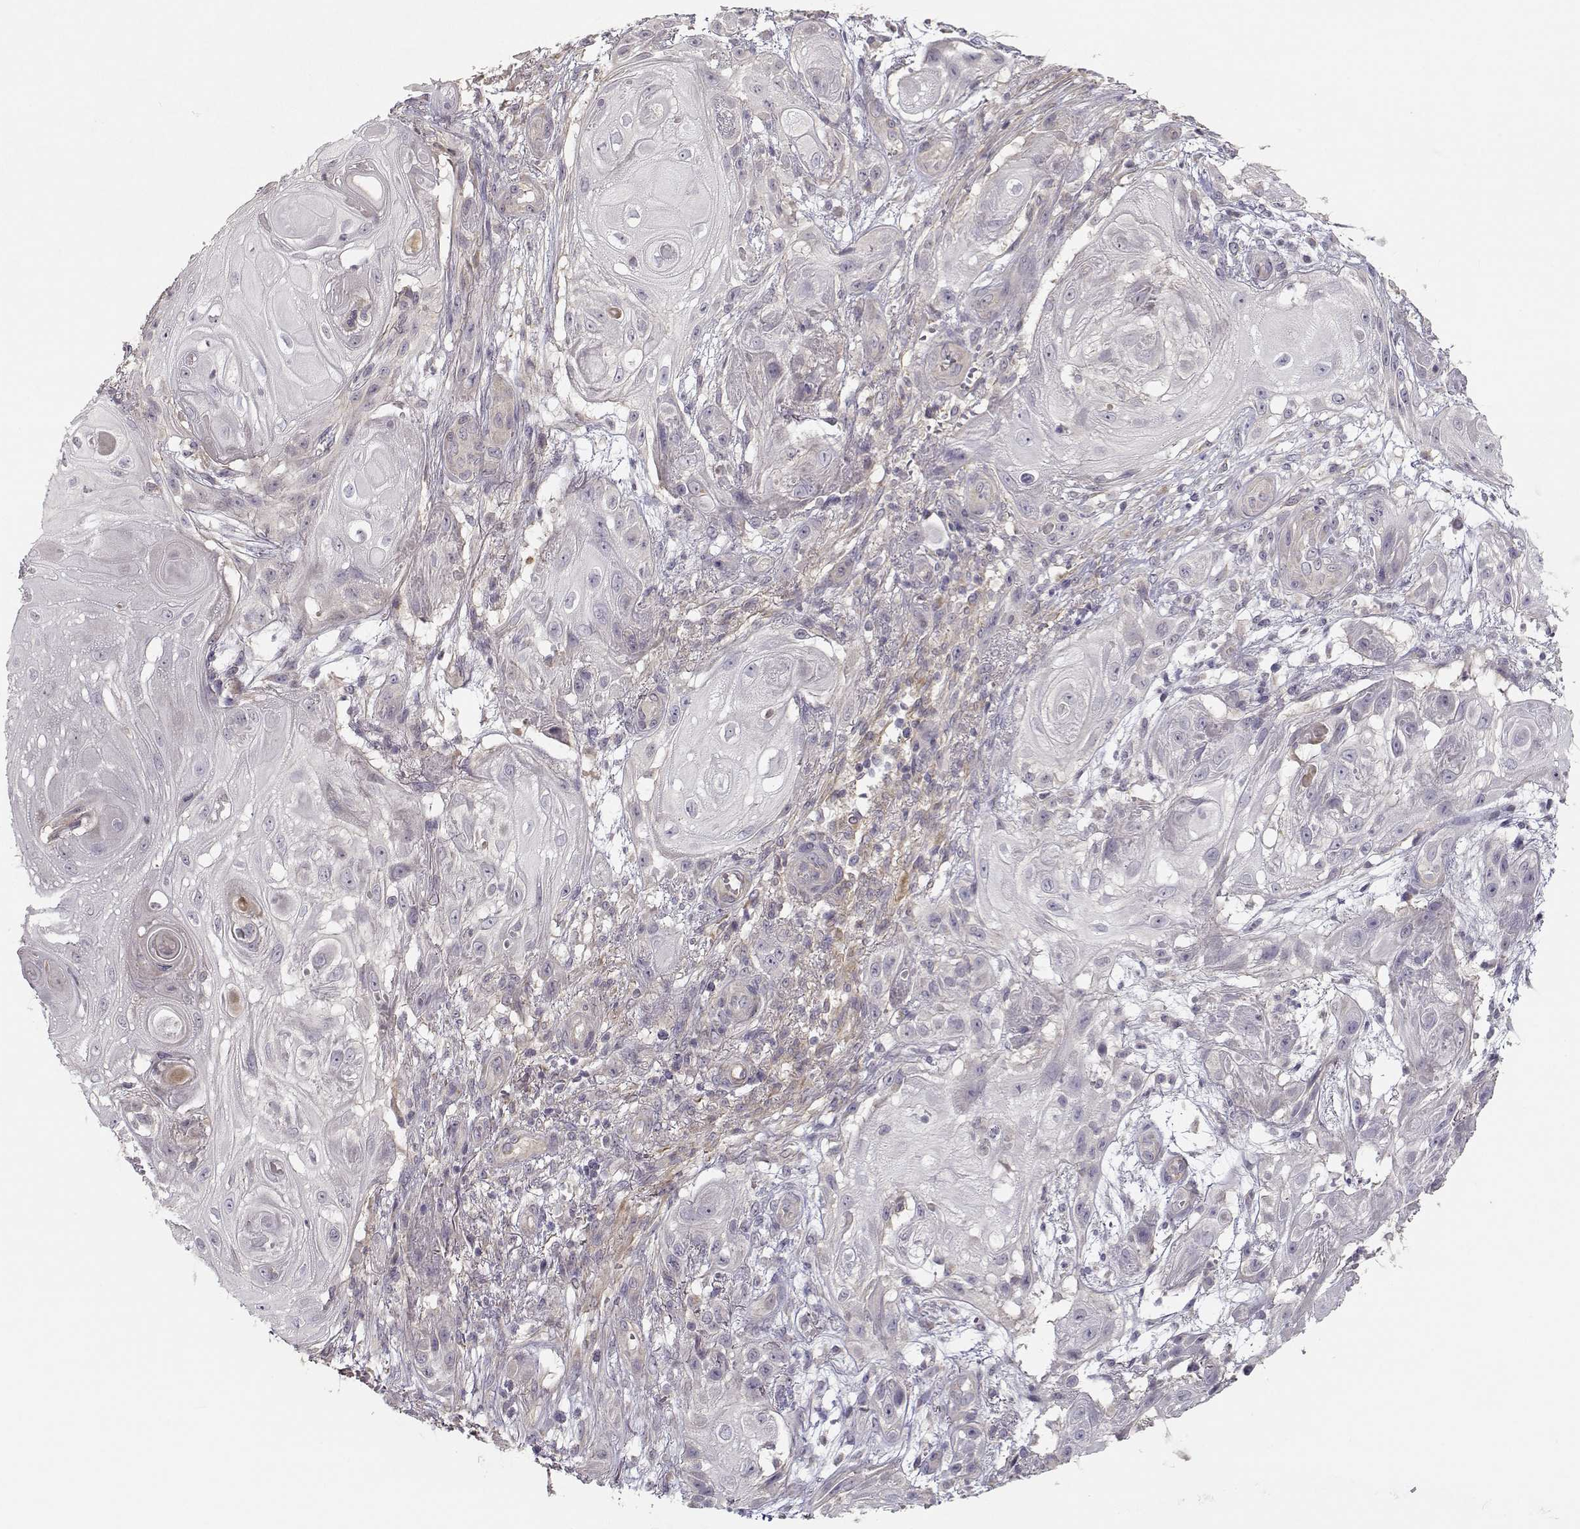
{"staining": {"intensity": "negative", "quantity": "none", "location": "none"}, "tissue": "skin cancer", "cell_type": "Tumor cells", "image_type": "cancer", "snomed": [{"axis": "morphology", "description": "Squamous cell carcinoma, NOS"}, {"axis": "topography", "description": "Skin"}], "caption": "Human skin cancer stained for a protein using immunohistochemistry (IHC) demonstrates no positivity in tumor cells.", "gene": "ENTPD8", "patient": {"sex": "male", "age": 62}}